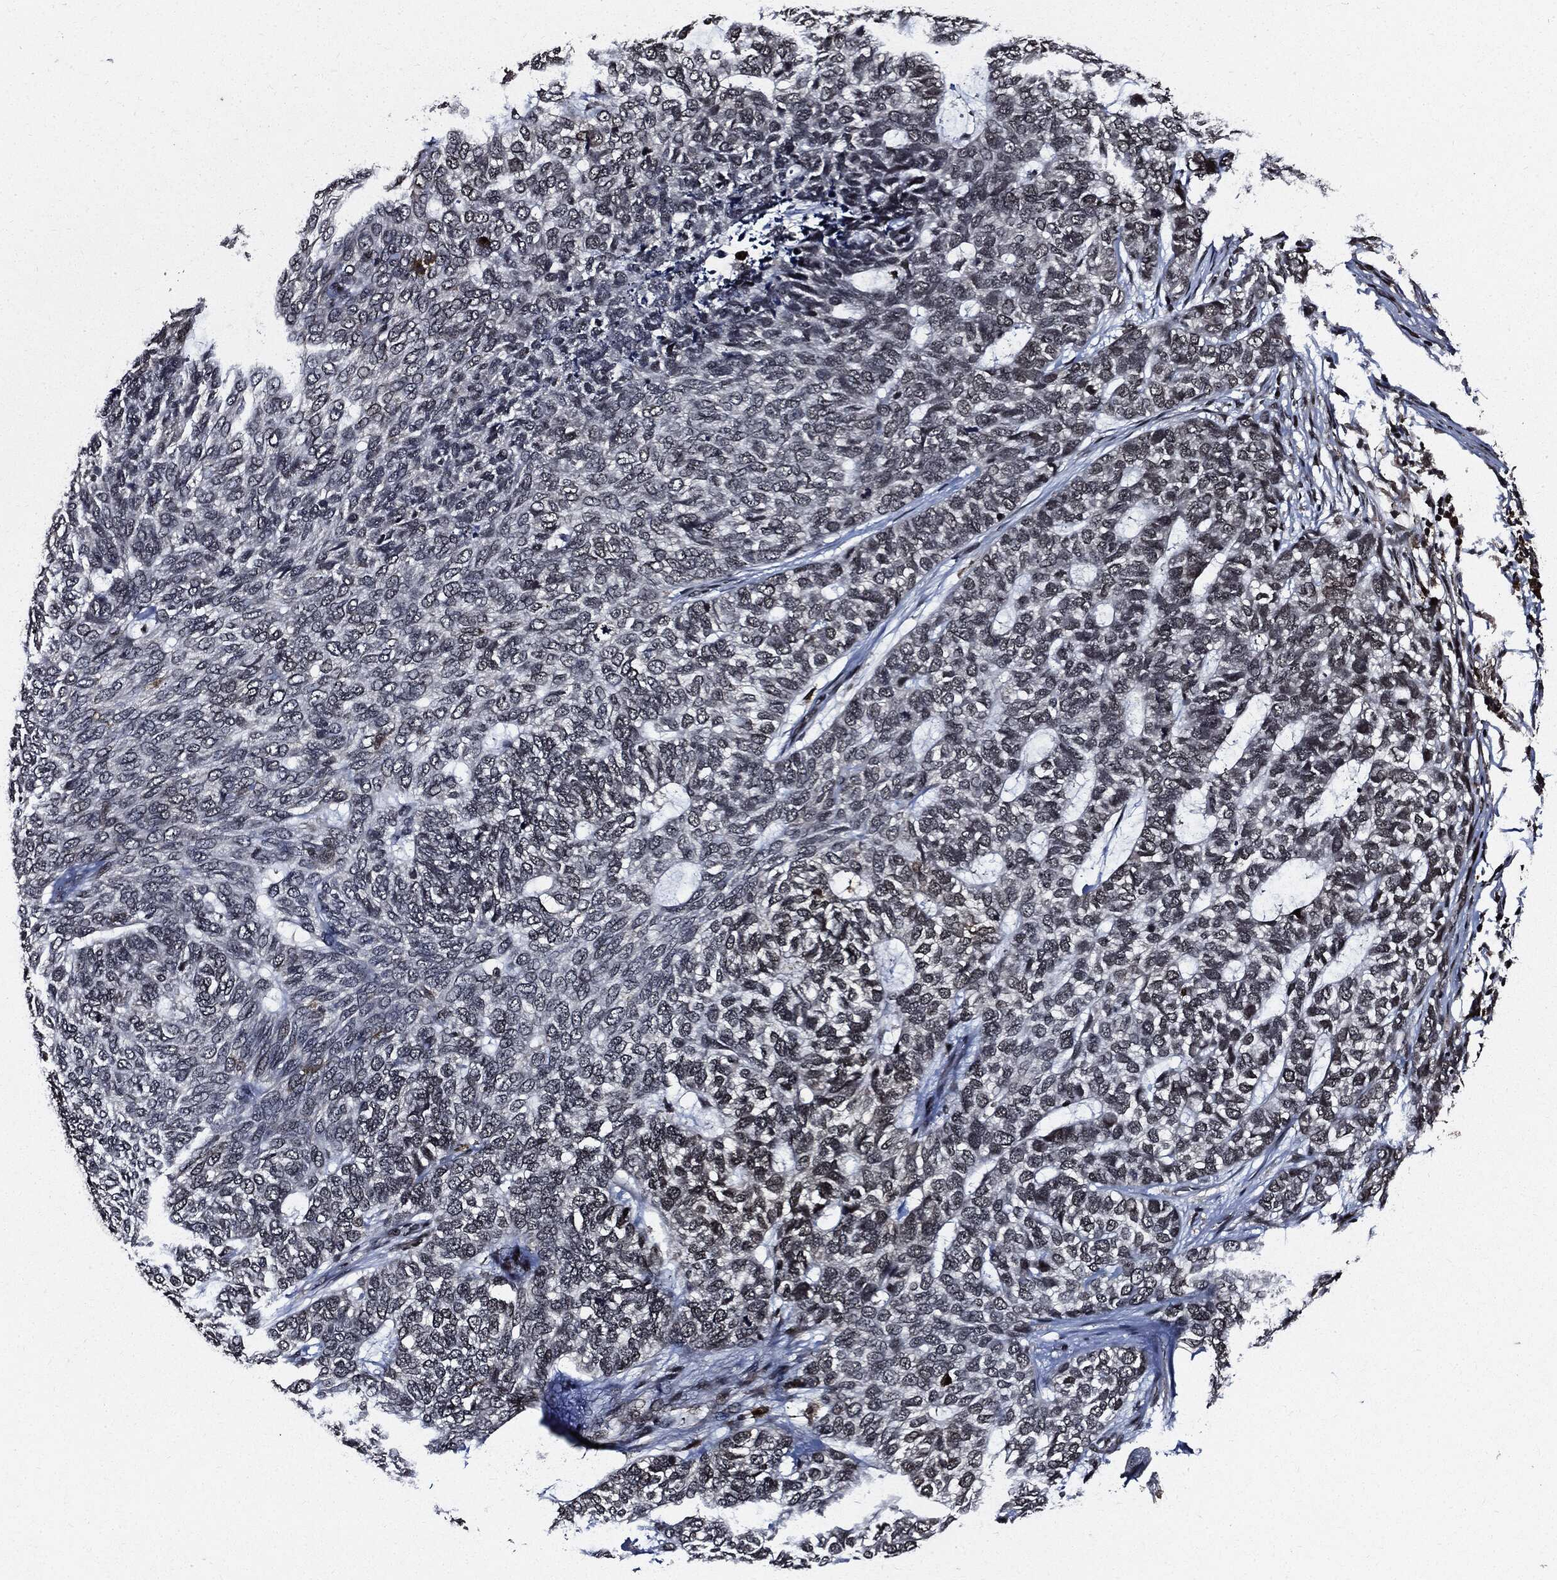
{"staining": {"intensity": "negative", "quantity": "none", "location": "none"}, "tissue": "skin cancer", "cell_type": "Tumor cells", "image_type": "cancer", "snomed": [{"axis": "morphology", "description": "Basal cell carcinoma"}, {"axis": "topography", "description": "Skin"}], "caption": "The immunohistochemistry (IHC) image has no significant expression in tumor cells of skin cancer (basal cell carcinoma) tissue.", "gene": "SUGT1", "patient": {"sex": "female", "age": 65}}